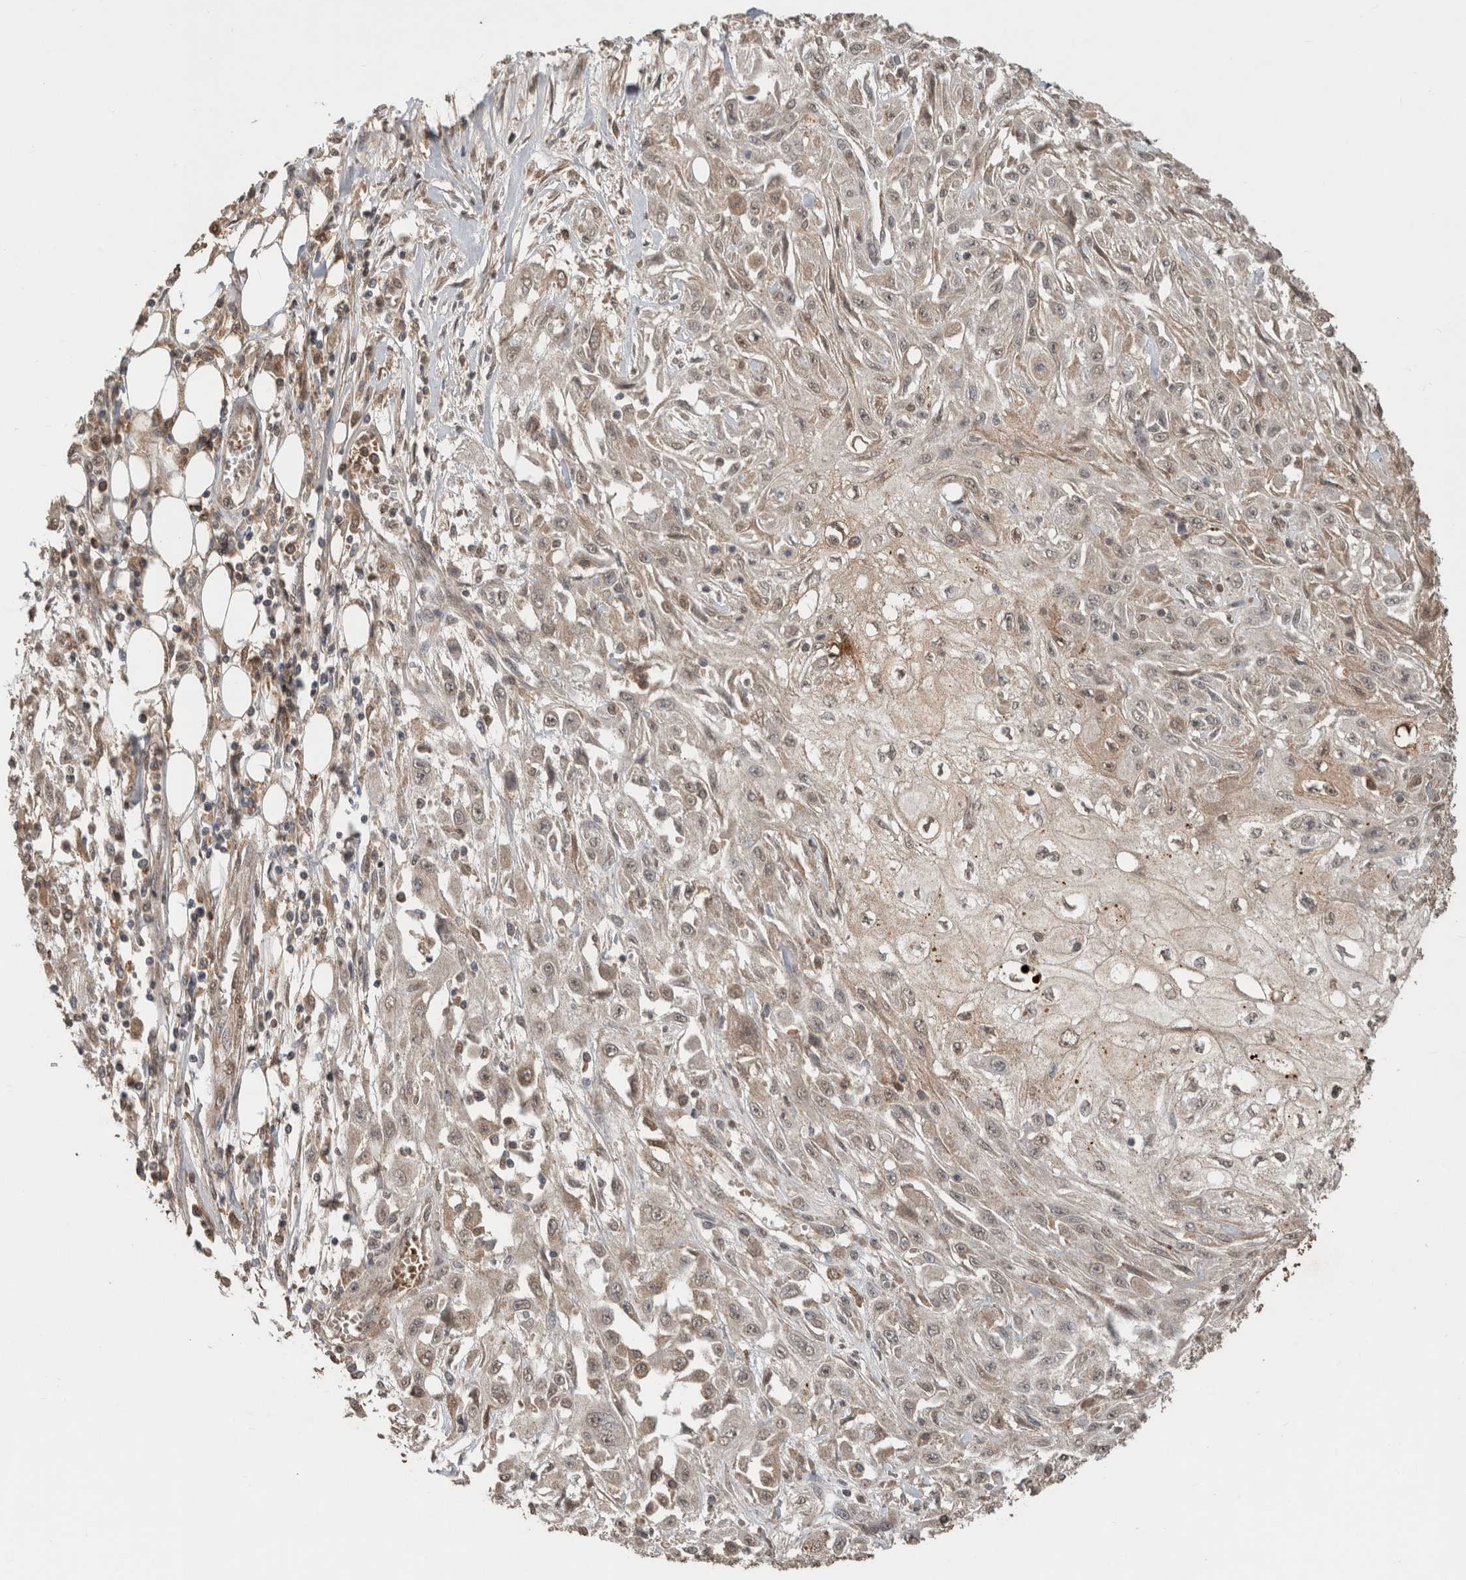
{"staining": {"intensity": "weak", "quantity": ">75%", "location": "cytoplasmic/membranous,nuclear"}, "tissue": "skin cancer", "cell_type": "Tumor cells", "image_type": "cancer", "snomed": [{"axis": "morphology", "description": "Squamous cell carcinoma, NOS"}, {"axis": "morphology", "description": "Squamous cell carcinoma, metastatic, NOS"}, {"axis": "topography", "description": "Skin"}, {"axis": "topography", "description": "Lymph node"}], "caption": "This image shows metastatic squamous cell carcinoma (skin) stained with immunohistochemistry (IHC) to label a protein in brown. The cytoplasmic/membranous and nuclear of tumor cells show weak positivity for the protein. Nuclei are counter-stained blue.", "gene": "FAM3A", "patient": {"sex": "male", "age": 75}}